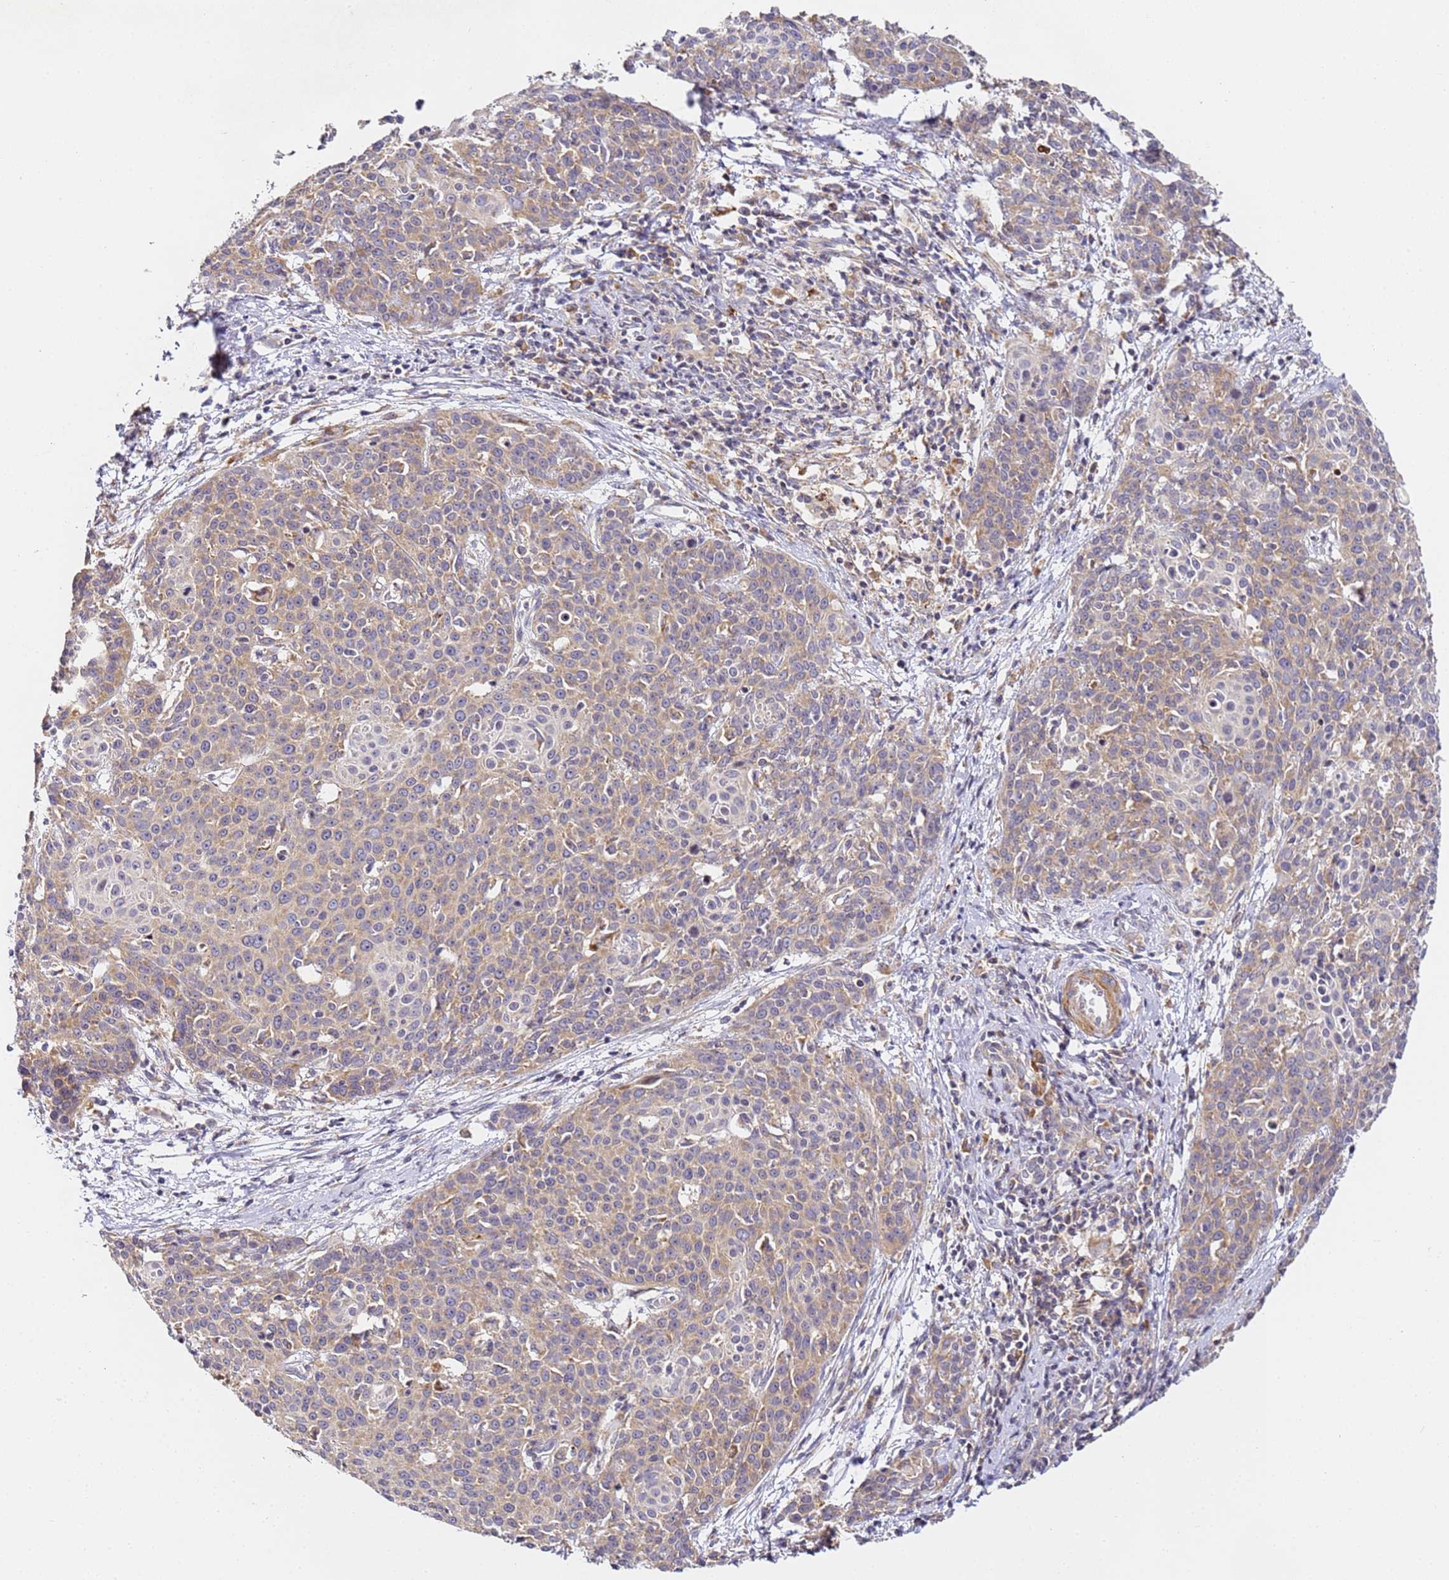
{"staining": {"intensity": "moderate", "quantity": "25%-75%", "location": "cytoplasmic/membranous"}, "tissue": "cervical cancer", "cell_type": "Tumor cells", "image_type": "cancer", "snomed": [{"axis": "morphology", "description": "Squamous cell carcinoma, NOS"}, {"axis": "topography", "description": "Cervix"}], "caption": "DAB immunohistochemical staining of cervical cancer demonstrates moderate cytoplasmic/membranous protein staining in about 25%-75% of tumor cells. The staining is performed using DAB brown chromogen to label protein expression. The nuclei are counter-stained blue using hematoxylin.", "gene": "RPL13A", "patient": {"sex": "female", "age": 38}}